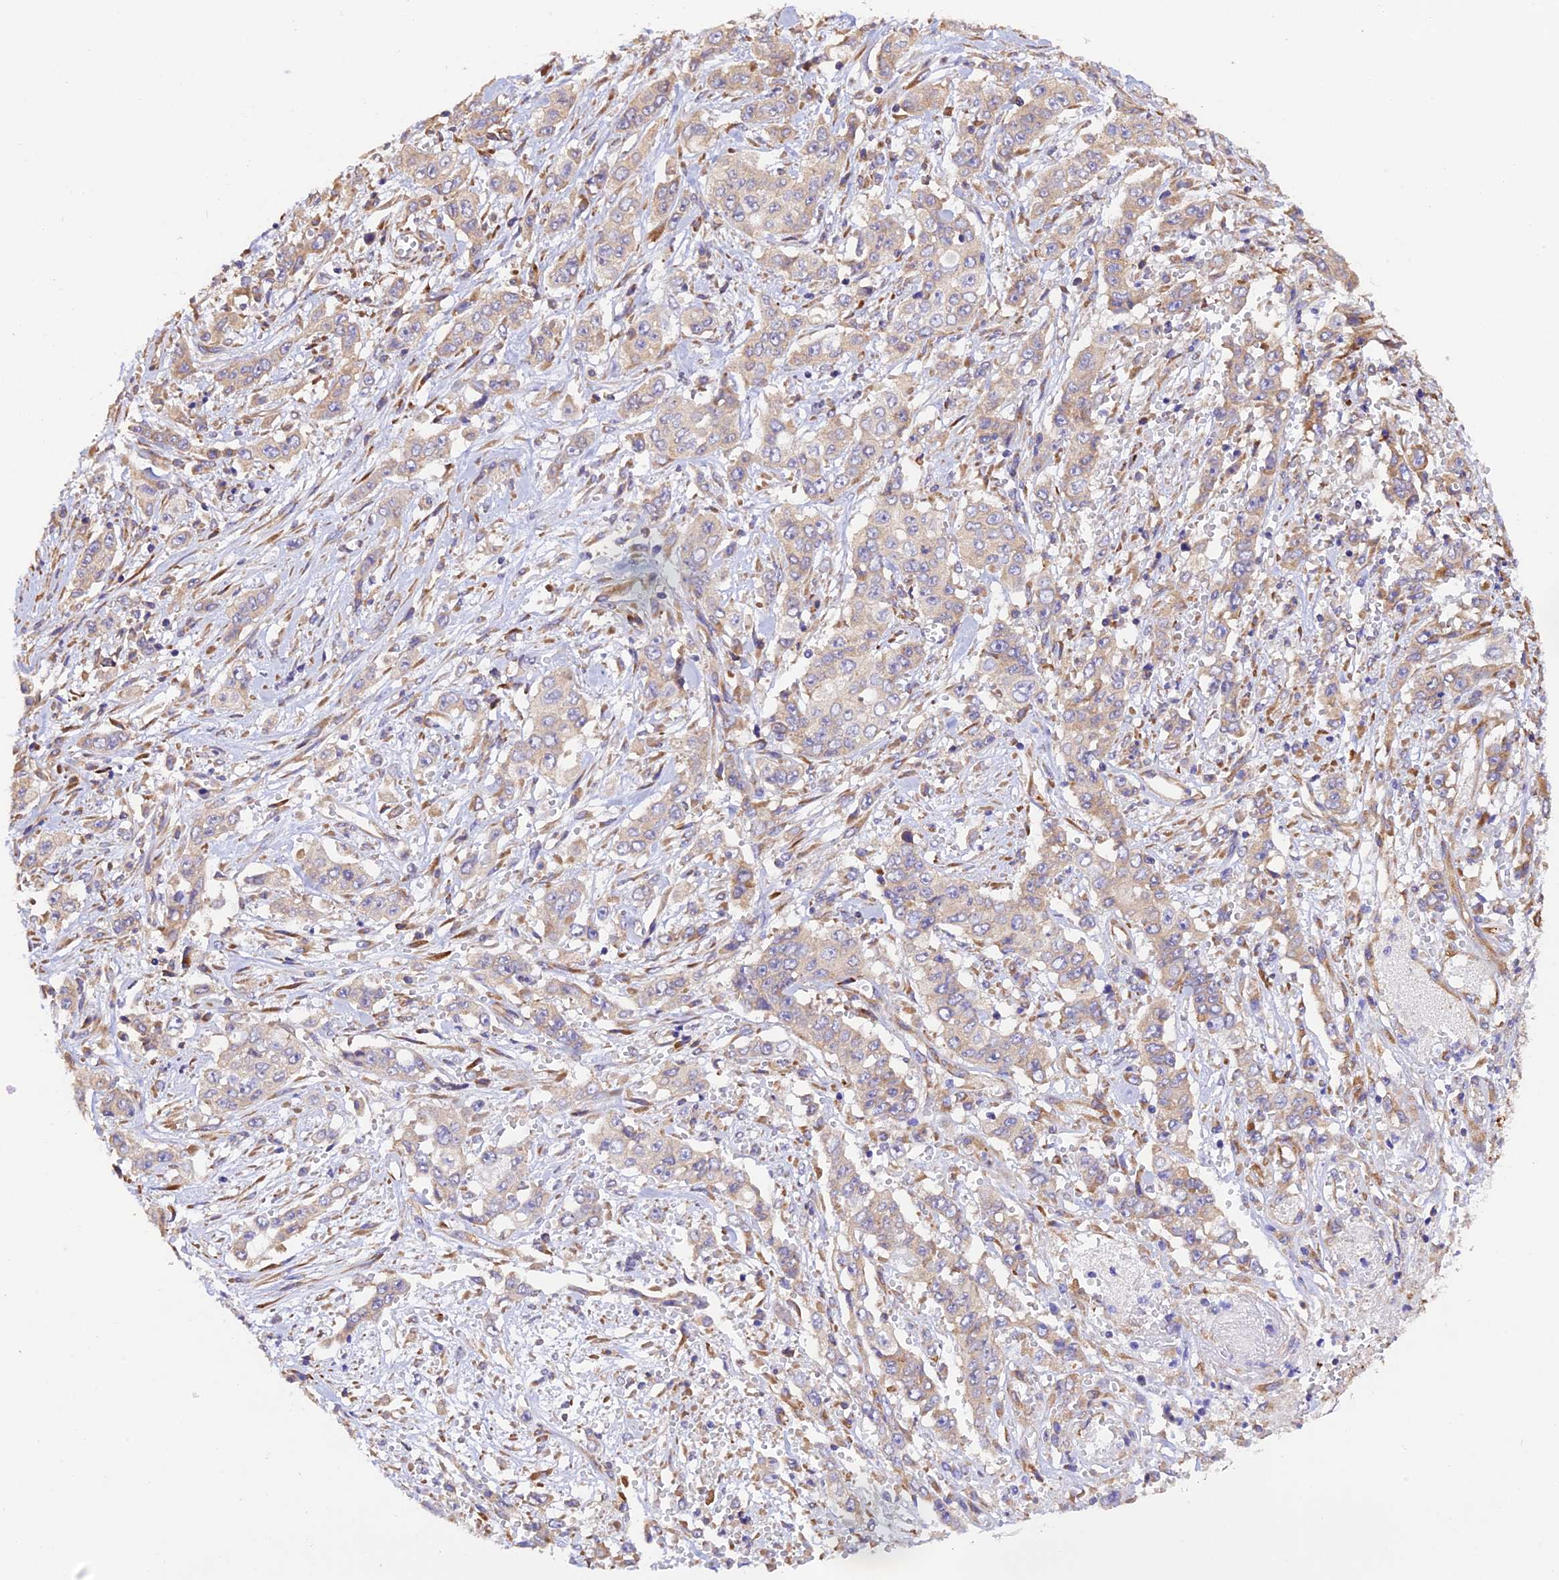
{"staining": {"intensity": "weak", "quantity": "25%-75%", "location": "cytoplasmic/membranous"}, "tissue": "stomach cancer", "cell_type": "Tumor cells", "image_type": "cancer", "snomed": [{"axis": "morphology", "description": "Normal tissue, NOS"}, {"axis": "morphology", "description": "Adenocarcinoma, NOS"}, {"axis": "topography", "description": "Stomach"}], "caption": "DAB immunohistochemical staining of adenocarcinoma (stomach) reveals weak cytoplasmic/membranous protein positivity in about 25%-75% of tumor cells. (DAB = brown stain, brightfield microscopy at high magnification).", "gene": "RPL5", "patient": {"sex": "female", "age": 64}}